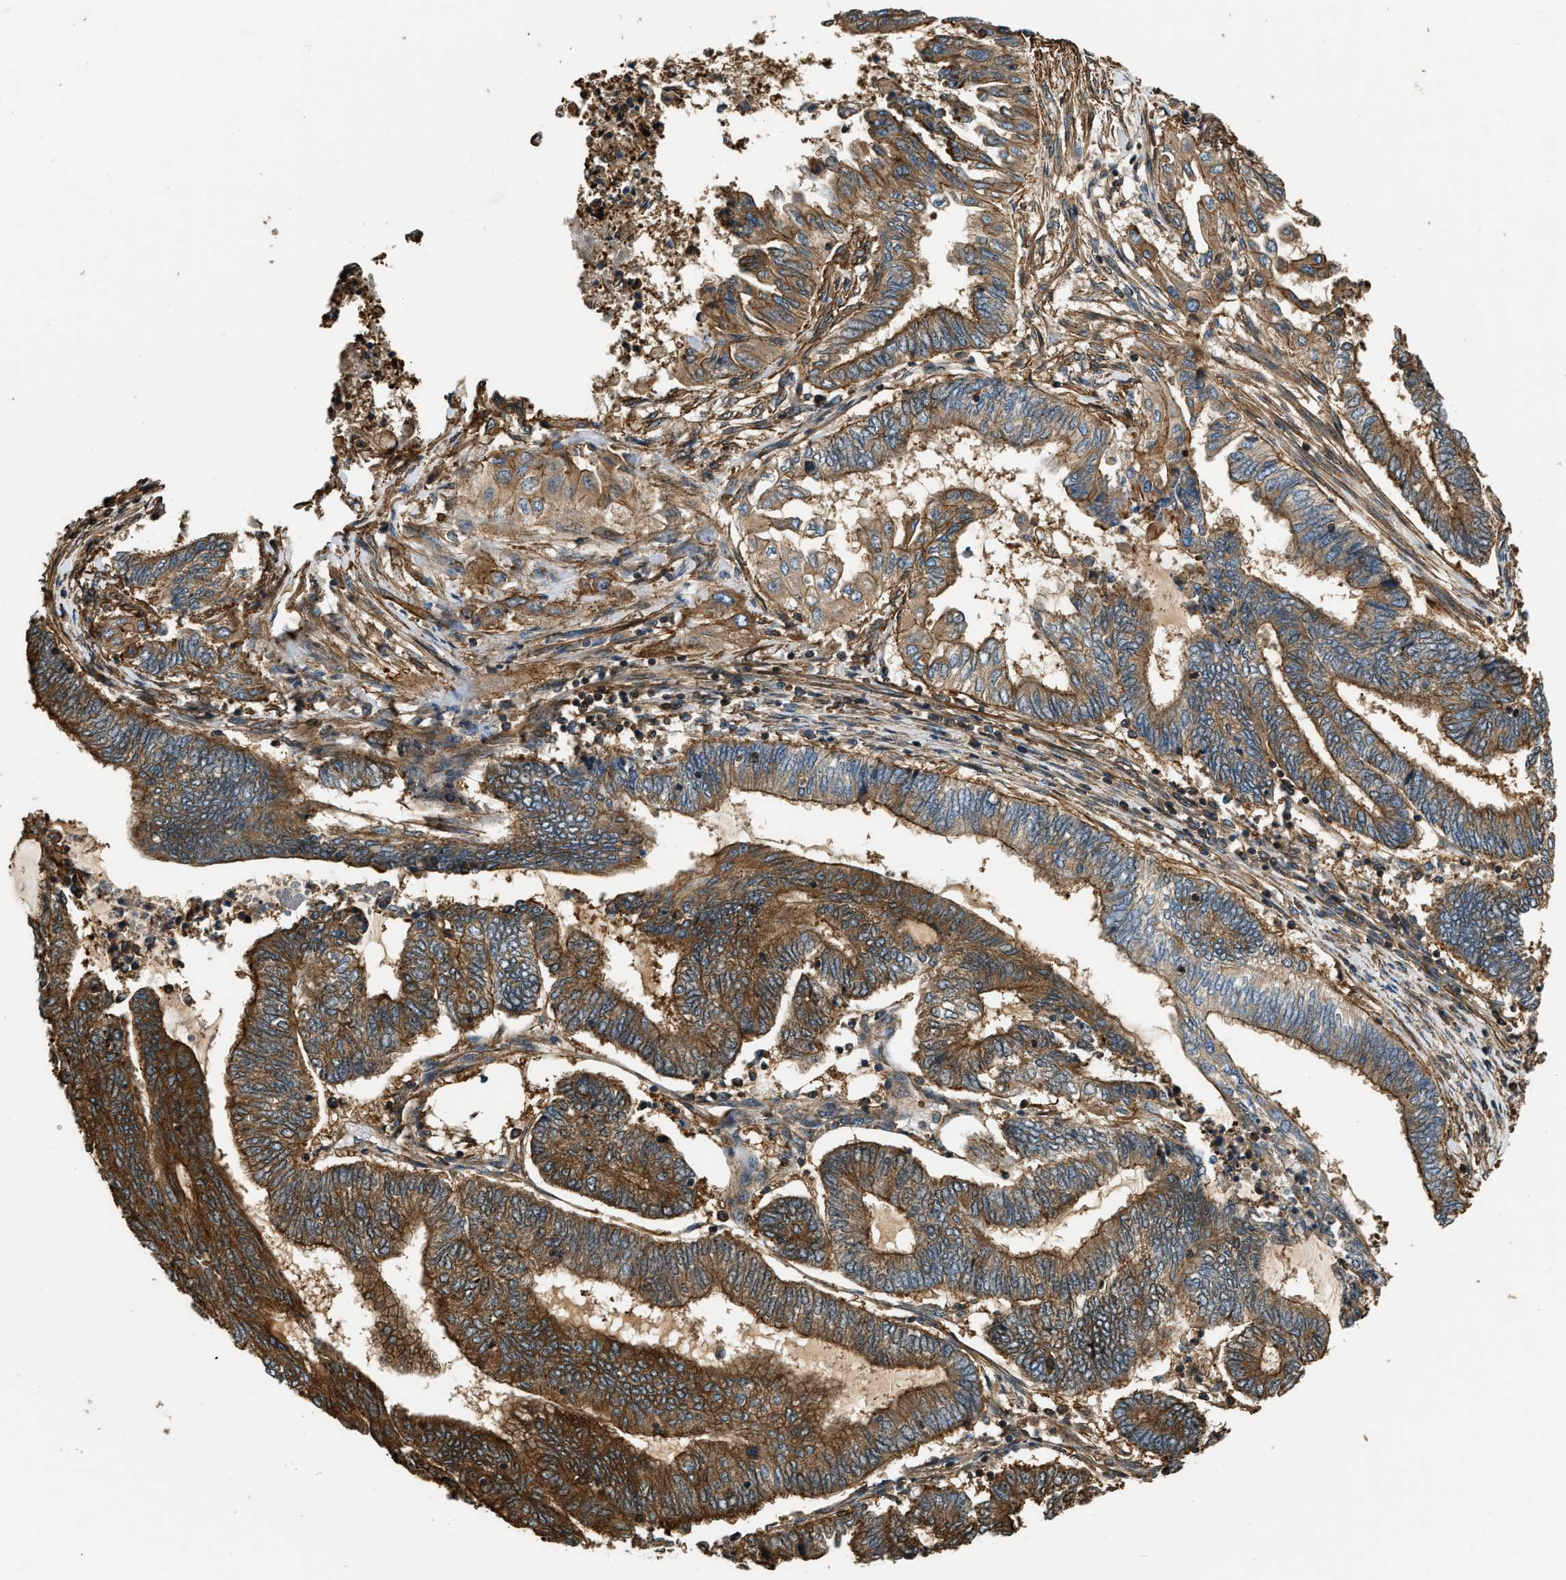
{"staining": {"intensity": "strong", "quantity": ">75%", "location": "cytoplasmic/membranous"}, "tissue": "endometrial cancer", "cell_type": "Tumor cells", "image_type": "cancer", "snomed": [{"axis": "morphology", "description": "Adenocarcinoma, NOS"}, {"axis": "topography", "description": "Uterus"}, {"axis": "topography", "description": "Endometrium"}], "caption": "Protein positivity by immunohistochemistry (IHC) displays strong cytoplasmic/membranous staining in about >75% of tumor cells in adenocarcinoma (endometrial).", "gene": "YARS1", "patient": {"sex": "female", "age": 70}}